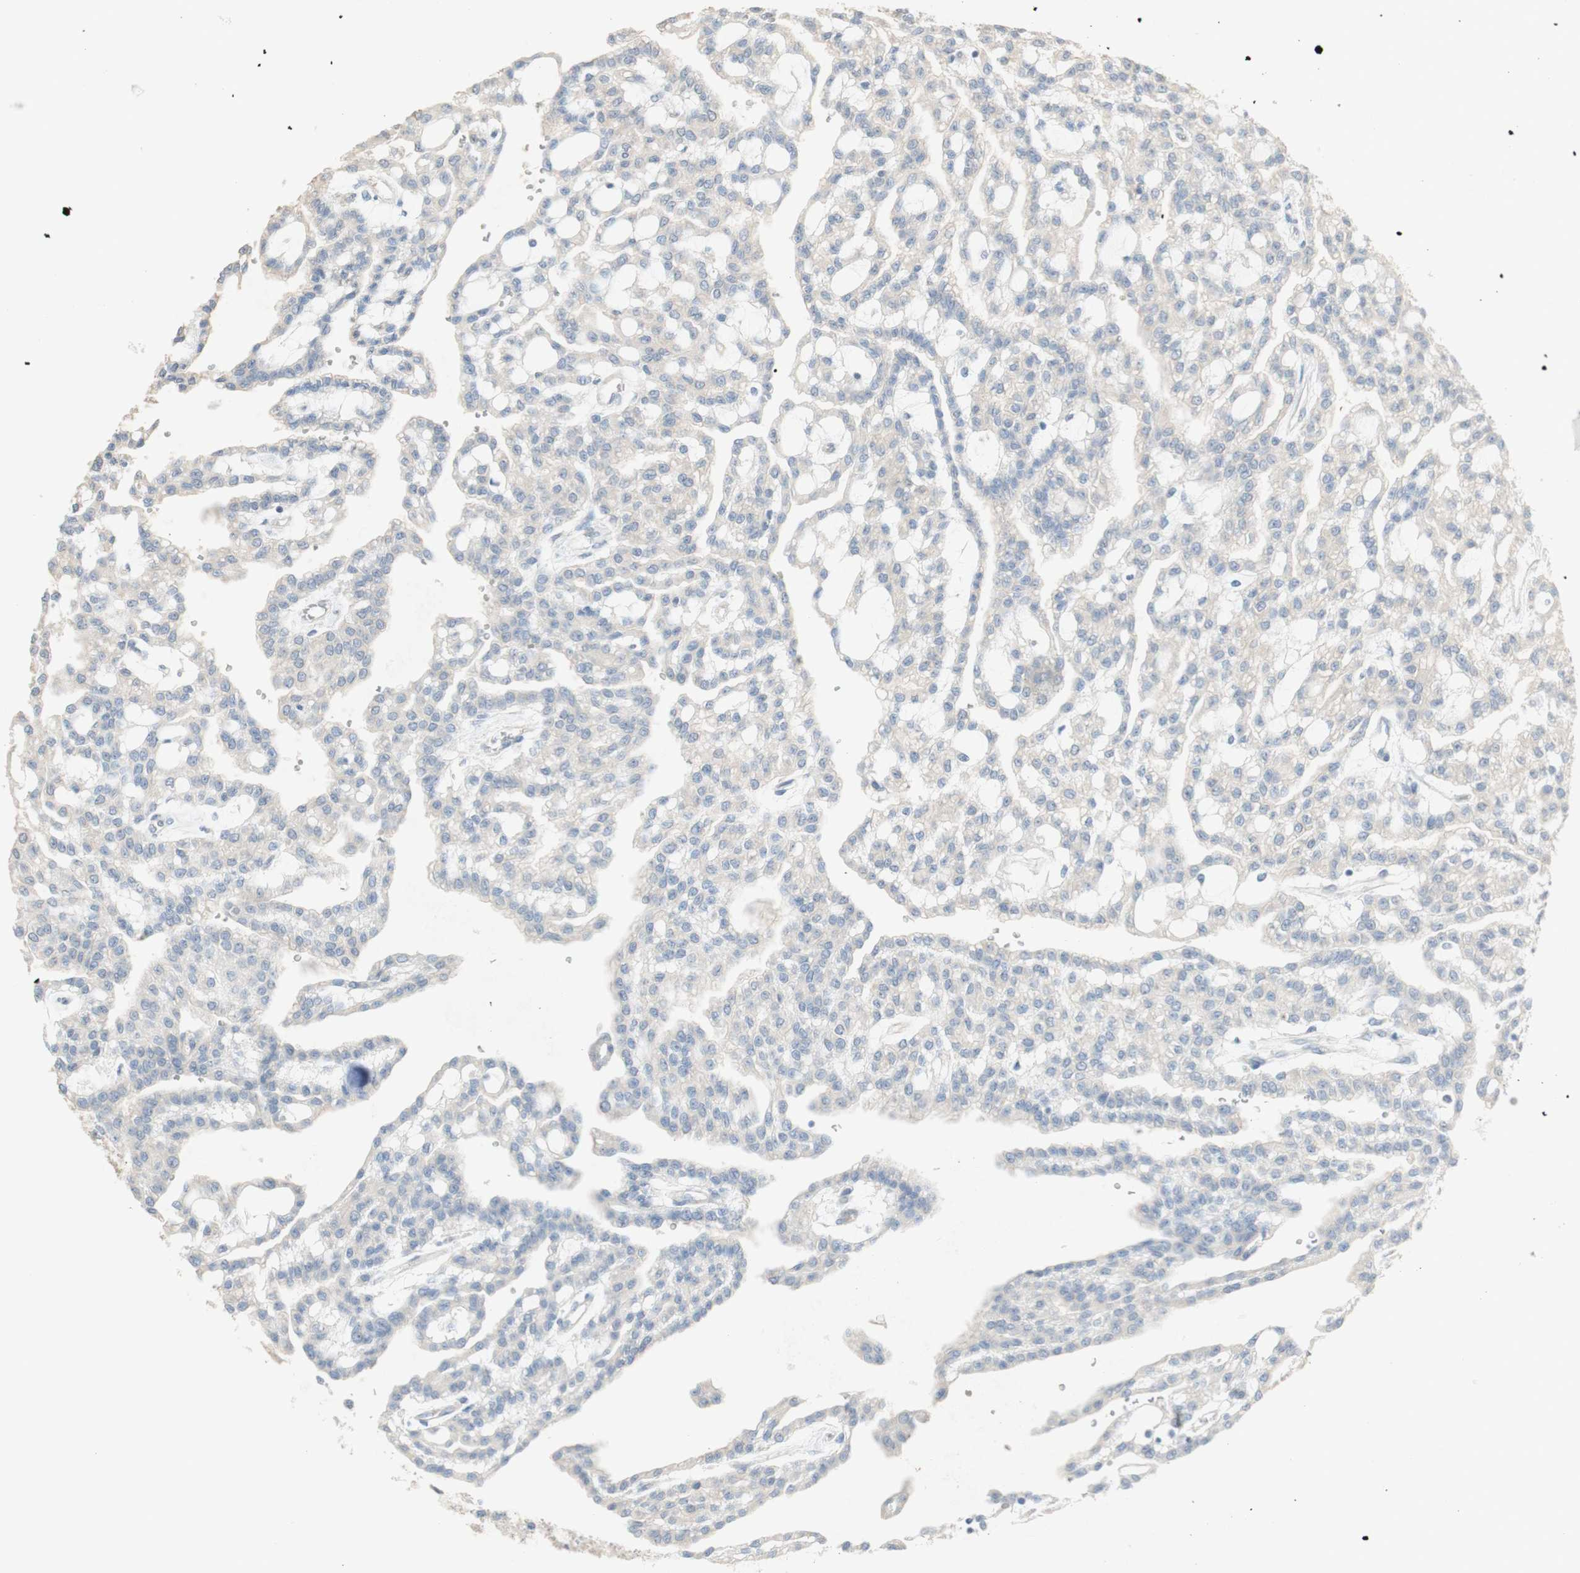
{"staining": {"intensity": "negative", "quantity": "none", "location": "none"}, "tissue": "renal cancer", "cell_type": "Tumor cells", "image_type": "cancer", "snomed": [{"axis": "morphology", "description": "Adenocarcinoma, NOS"}, {"axis": "topography", "description": "Kidney"}], "caption": "There is no significant staining in tumor cells of renal cancer (adenocarcinoma).", "gene": "MANEA", "patient": {"sex": "male", "age": 63}}